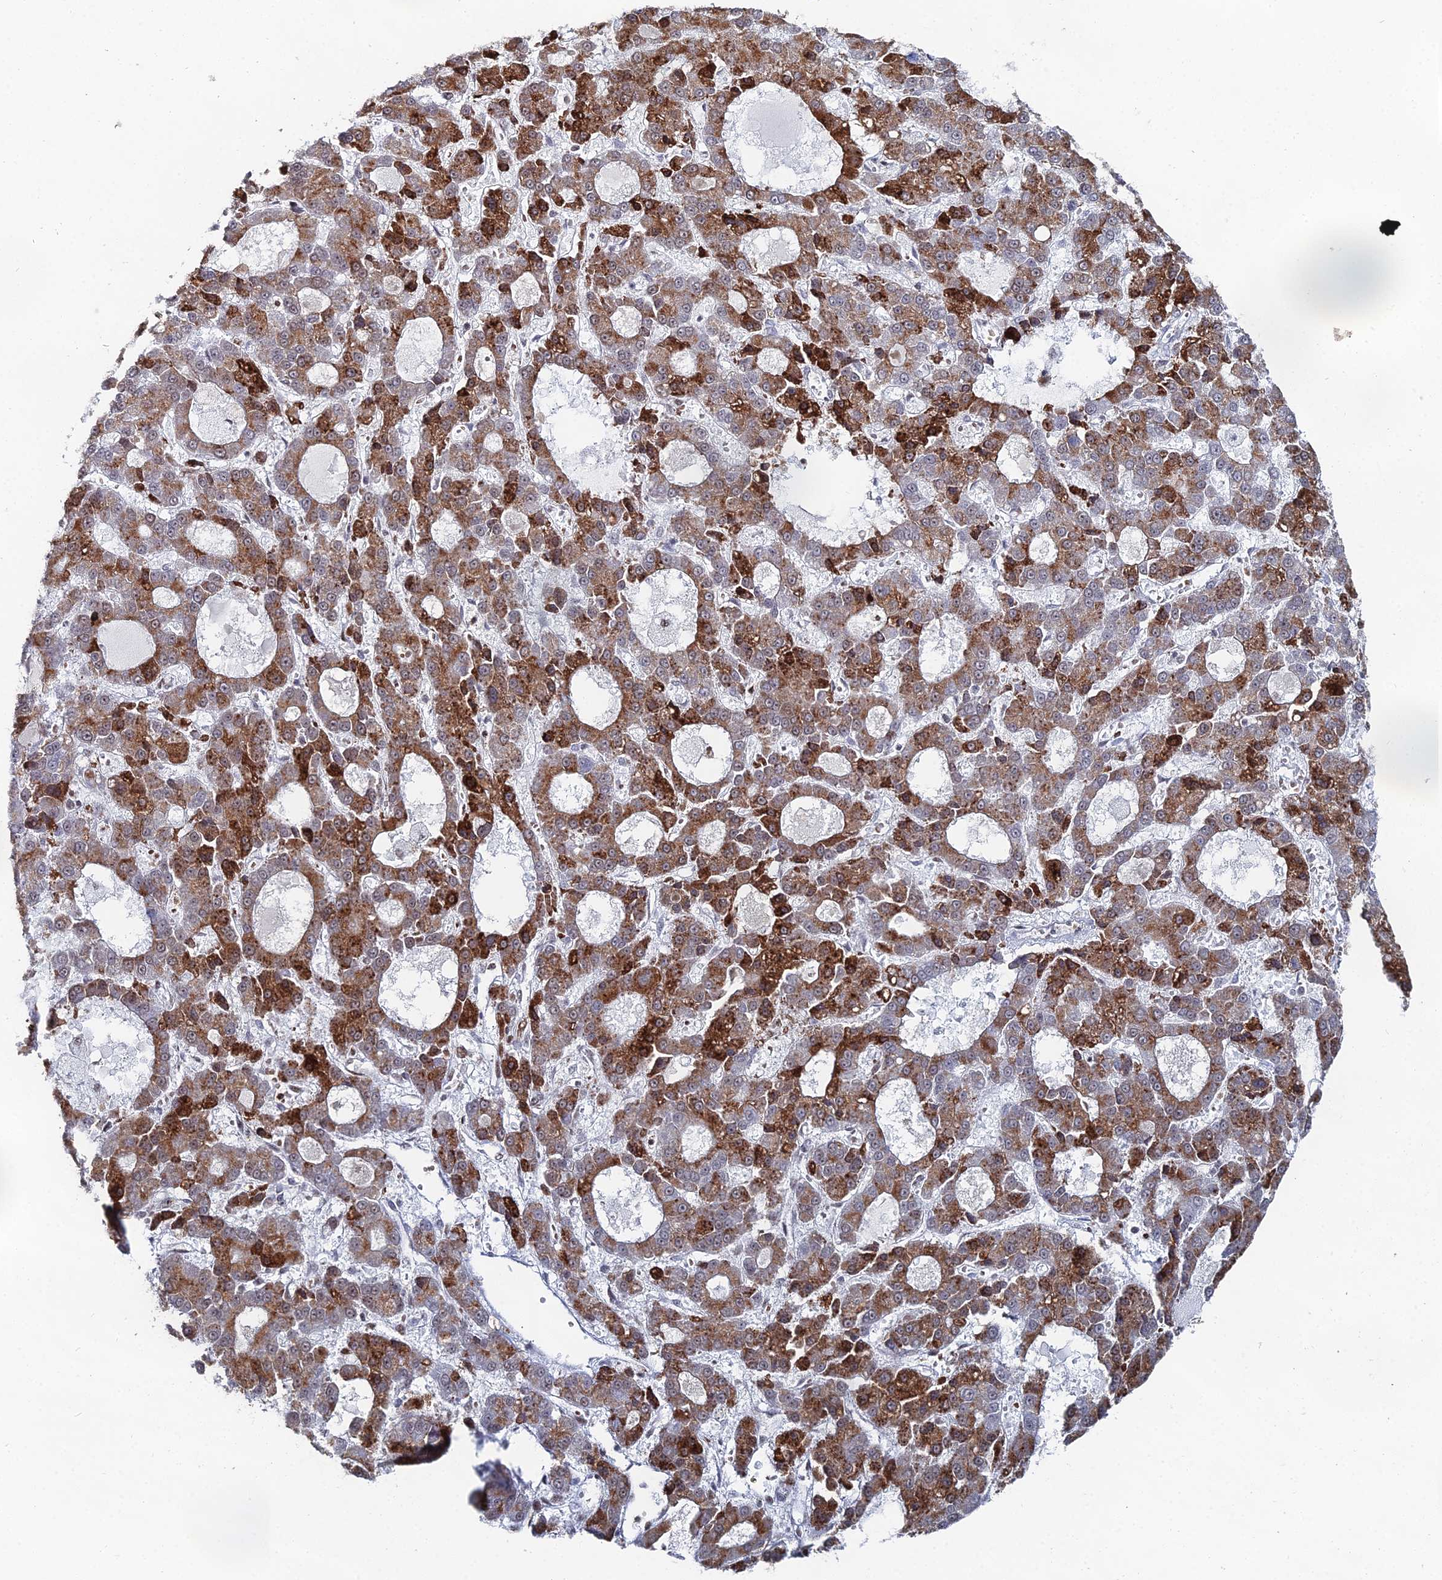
{"staining": {"intensity": "strong", "quantity": ">75%", "location": "cytoplasmic/membranous"}, "tissue": "liver cancer", "cell_type": "Tumor cells", "image_type": "cancer", "snomed": [{"axis": "morphology", "description": "Carcinoma, Hepatocellular, NOS"}, {"axis": "topography", "description": "Liver"}], "caption": "This histopathology image reveals IHC staining of liver cancer (hepatocellular carcinoma), with high strong cytoplasmic/membranous expression in approximately >75% of tumor cells.", "gene": "GSC2", "patient": {"sex": "male", "age": 70}}